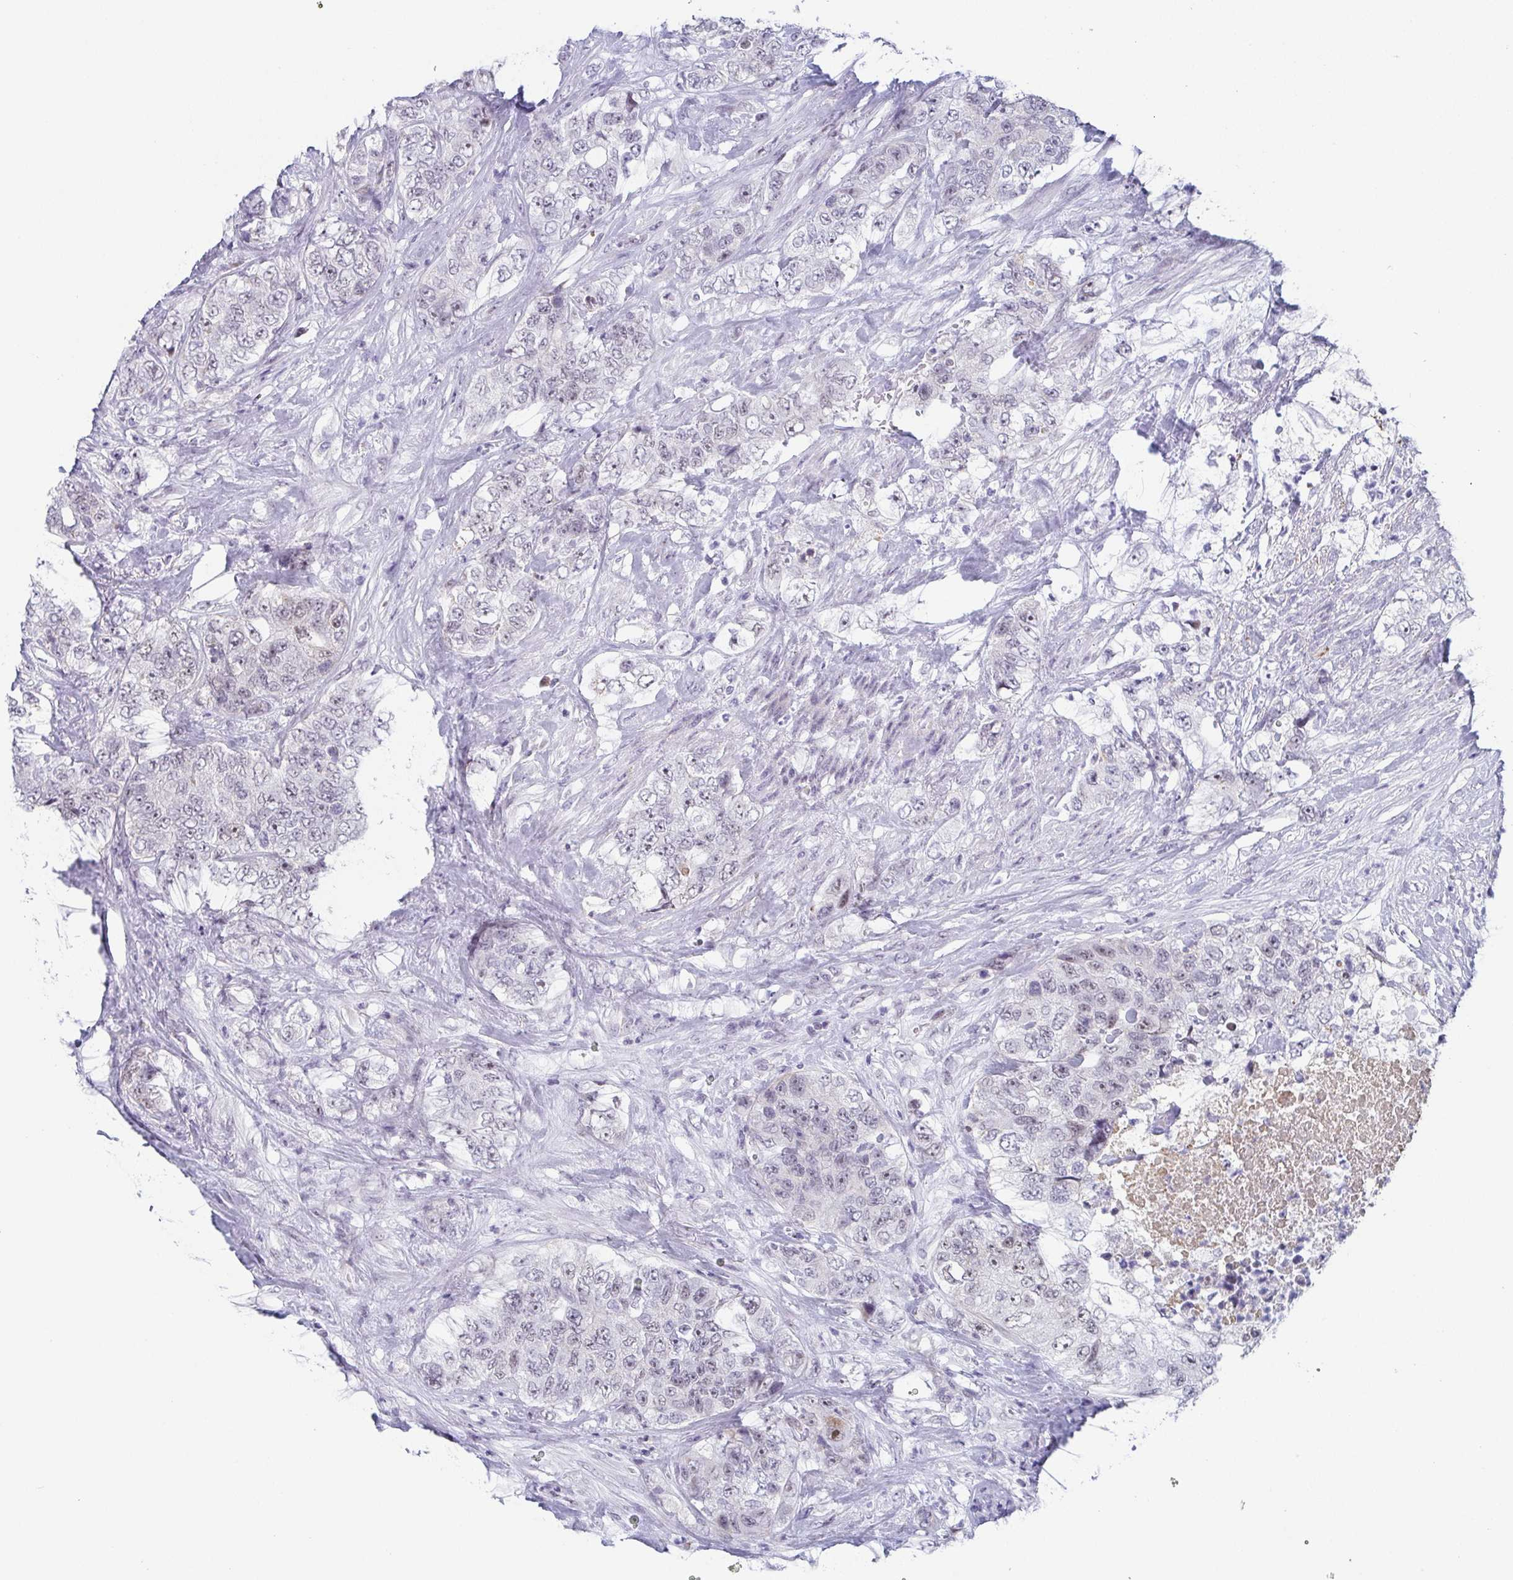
{"staining": {"intensity": "negative", "quantity": "none", "location": "none"}, "tissue": "urothelial cancer", "cell_type": "Tumor cells", "image_type": "cancer", "snomed": [{"axis": "morphology", "description": "Urothelial carcinoma, High grade"}, {"axis": "topography", "description": "Urinary bladder"}], "caption": "IHC micrograph of neoplastic tissue: urothelial cancer stained with DAB (3,3'-diaminobenzidine) reveals no significant protein positivity in tumor cells.", "gene": "EXOSC7", "patient": {"sex": "female", "age": 78}}